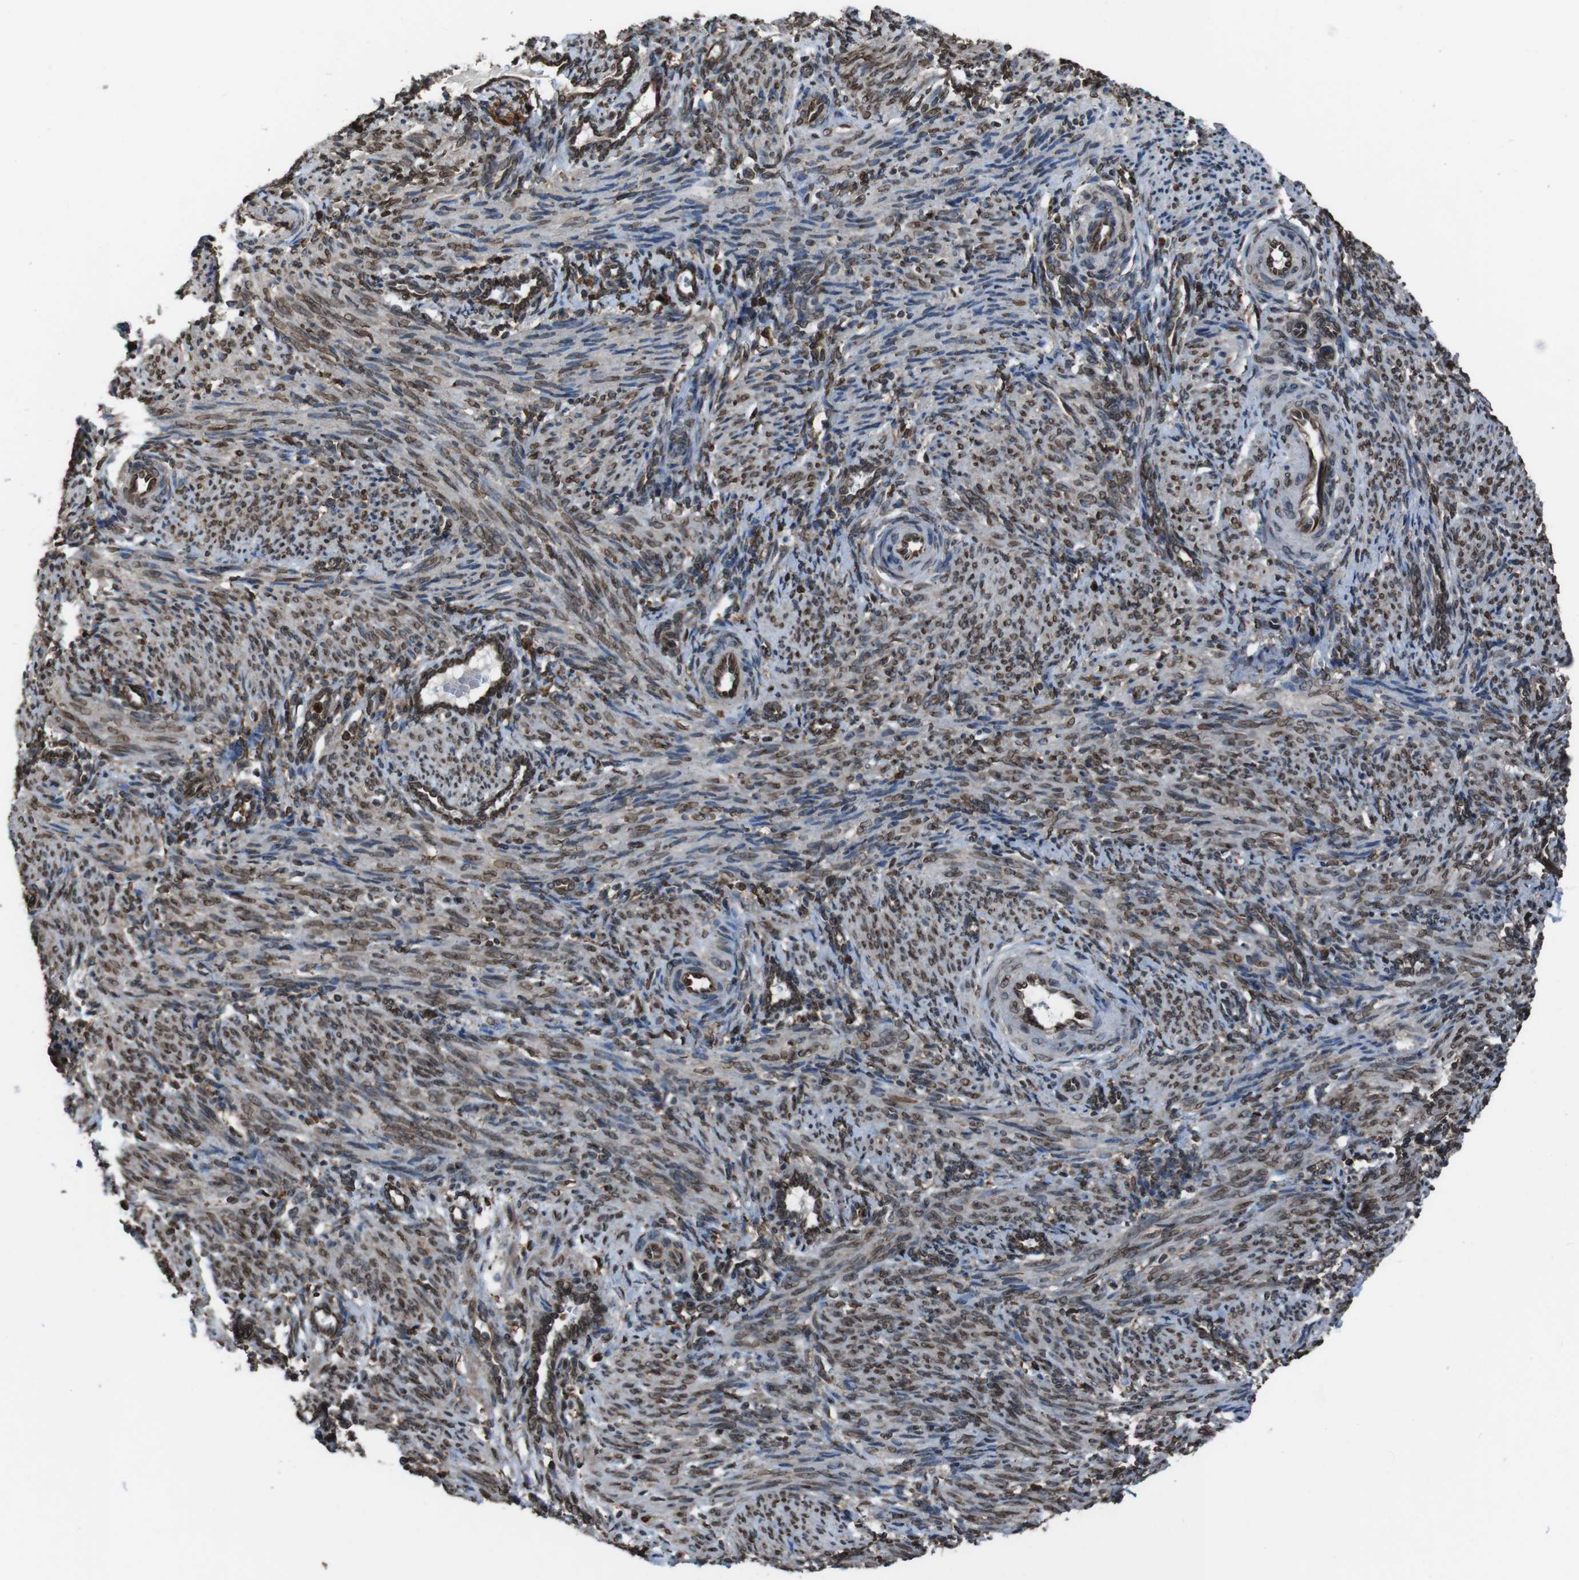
{"staining": {"intensity": "weak", "quantity": ">75%", "location": "cytoplasmic/membranous,nuclear"}, "tissue": "smooth muscle", "cell_type": "Smooth muscle cells", "image_type": "normal", "snomed": [{"axis": "morphology", "description": "Normal tissue, NOS"}, {"axis": "topography", "description": "Endometrium"}], "caption": "Benign smooth muscle was stained to show a protein in brown. There is low levels of weak cytoplasmic/membranous,nuclear positivity in approximately >75% of smooth muscle cells. (IHC, brightfield microscopy, high magnification).", "gene": "APMAP", "patient": {"sex": "female", "age": 33}}